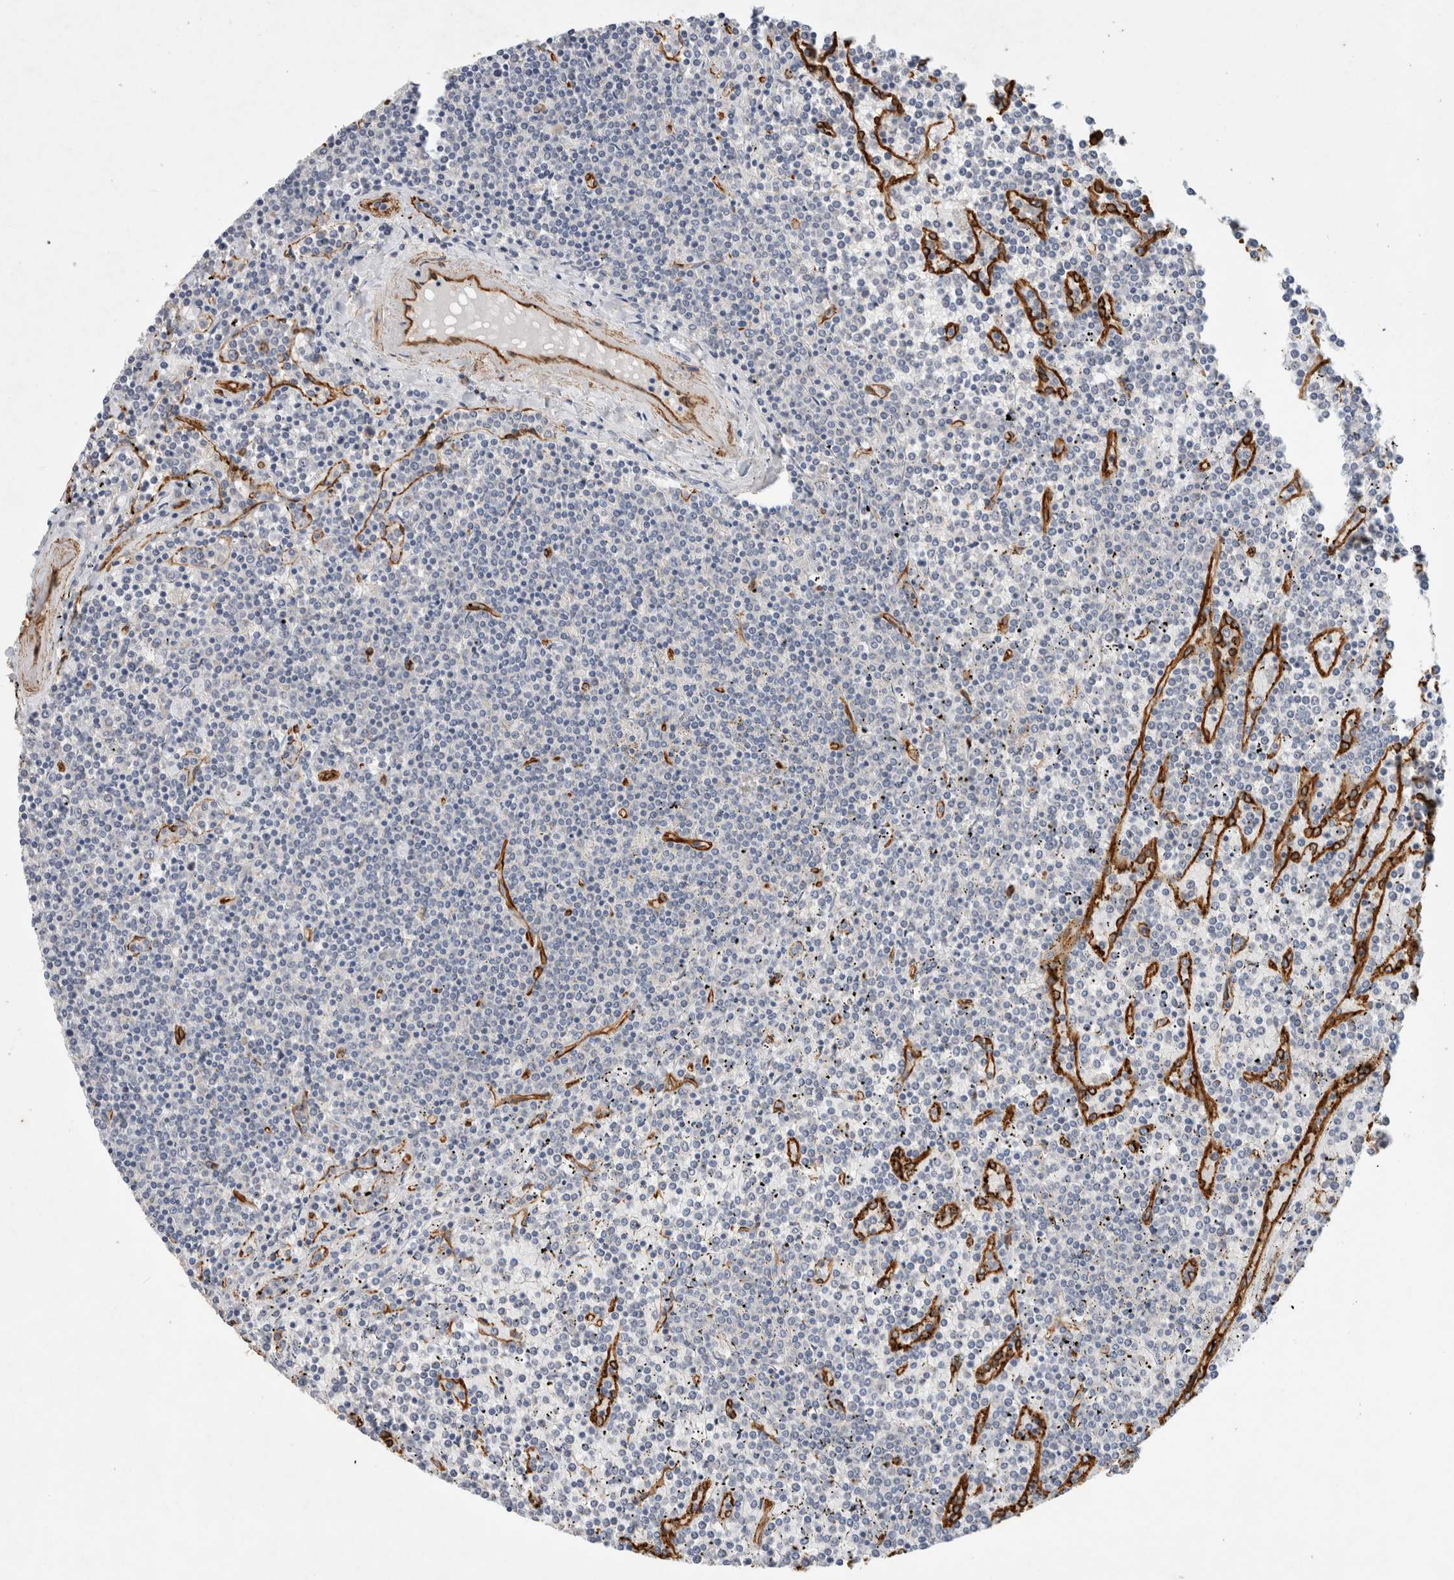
{"staining": {"intensity": "negative", "quantity": "none", "location": "none"}, "tissue": "lymphoma", "cell_type": "Tumor cells", "image_type": "cancer", "snomed": [{"axis": "morphology", "description": "Malignant lymphoma, non-Hodgkin's type, Low grade"}, {"axis": "topography", "description": "Spleen"}], "caption": "Immunohistochemistry (IHC) of lymphoma exhibits no staining in tumor cells. Nuclei are stained in blue.", "gene": "JMJD4", "patient": {"sex": "female", "age": 19}}